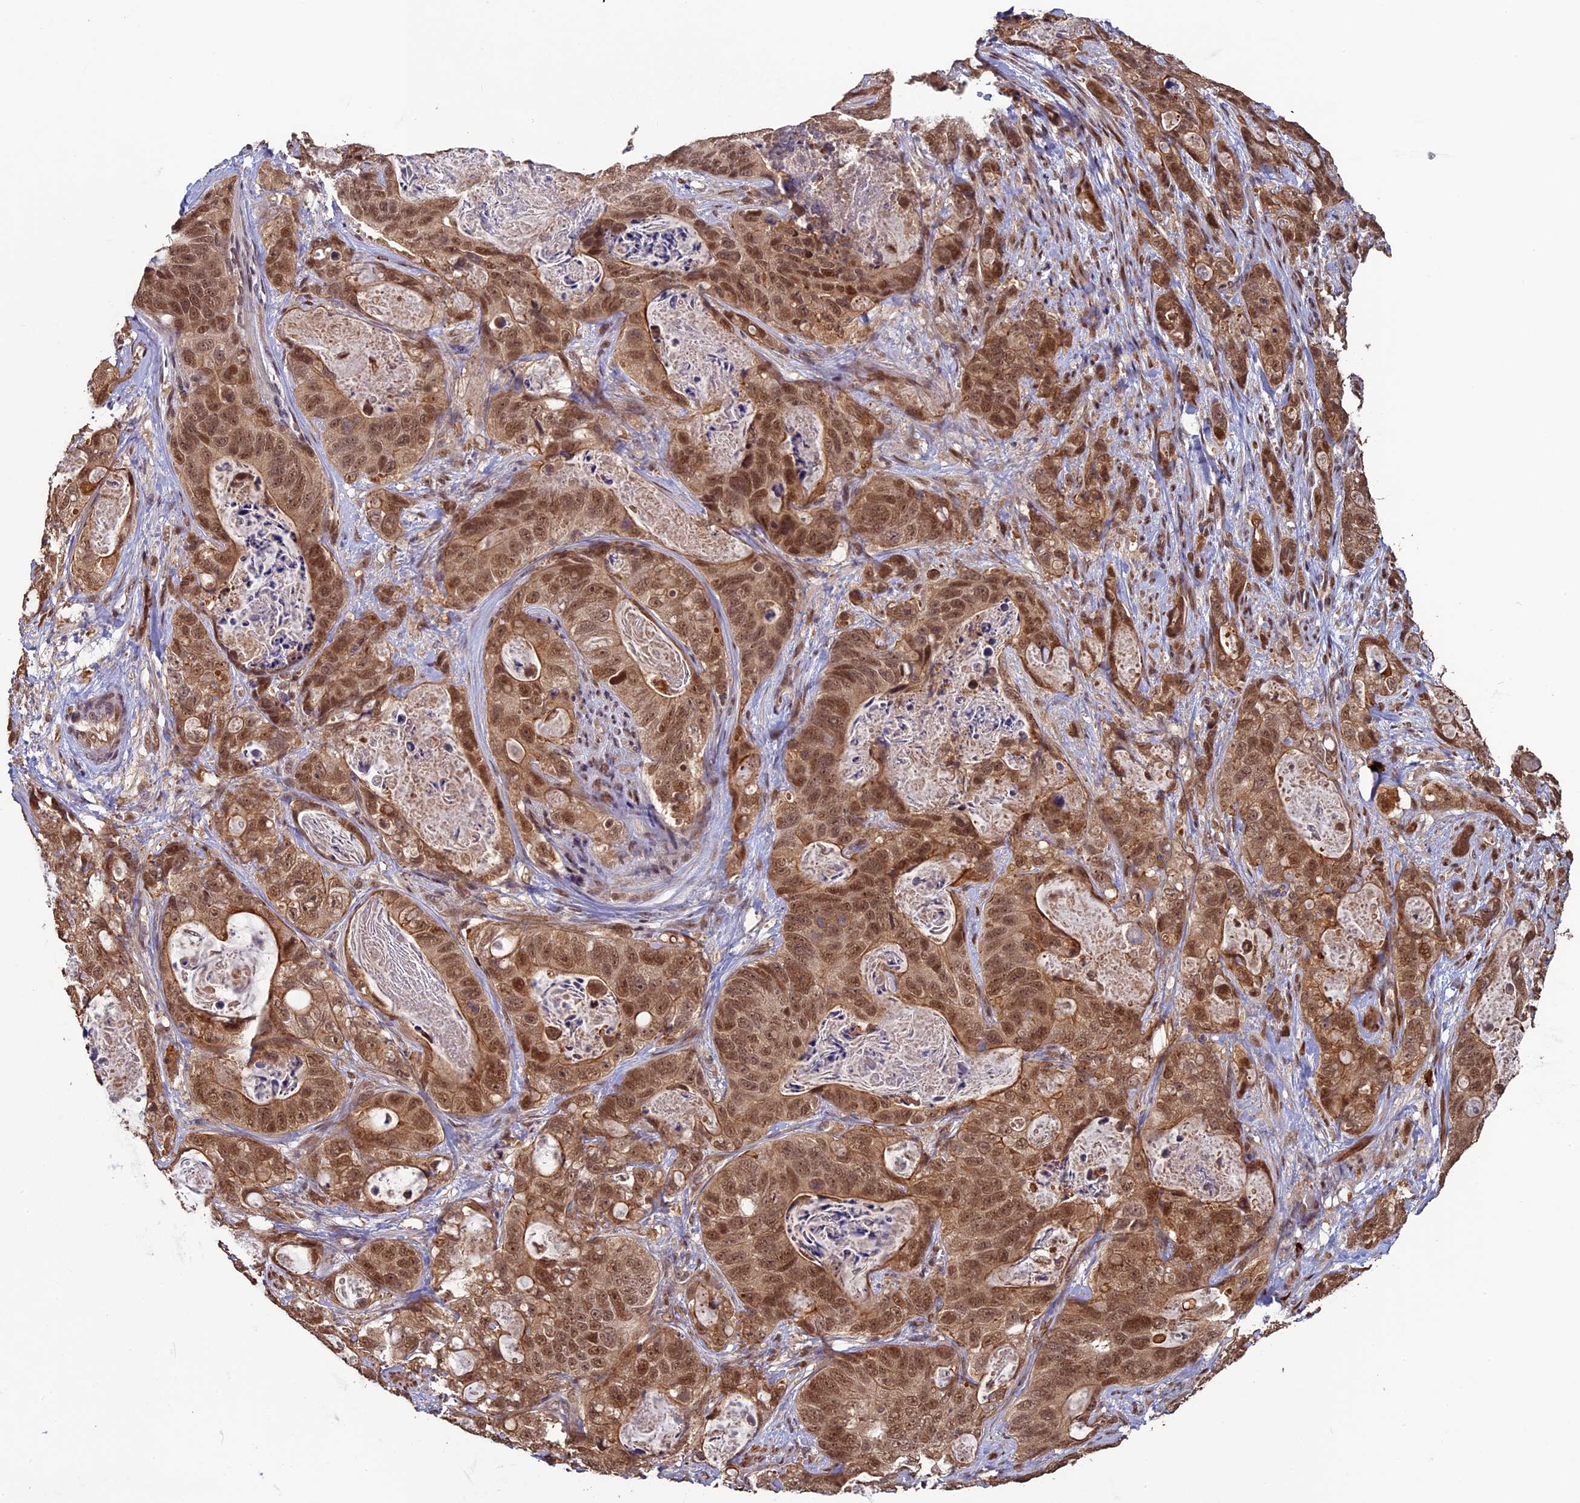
{"staining": {"intensity": "moderate", "quantity": ">75%", "location": "cytoplasmic/membranous,nuclear"}, "tissue": "stomach cancer", "cell_type": "Tumor cells", "image_type": "cancer", "snomed": [{"axis": "morphology", "description": "Normal tissue, NOS"}, {"axis": "morphology", "description": "Adenocarcinoma, NOS"}, {"axis": "topography", "description": "Stomach"}], "caption": "Stomach cancer tissue exhibits moderate cytoplasmic/membranous and nuclear expression in approximately >75% of tumor cells (DAB (3,3'-diaminobenzidine) IHC with brightfield microscopy, high magnification).", "gene": "NAE1", "patient": {"sex": "female", "age": 89}}